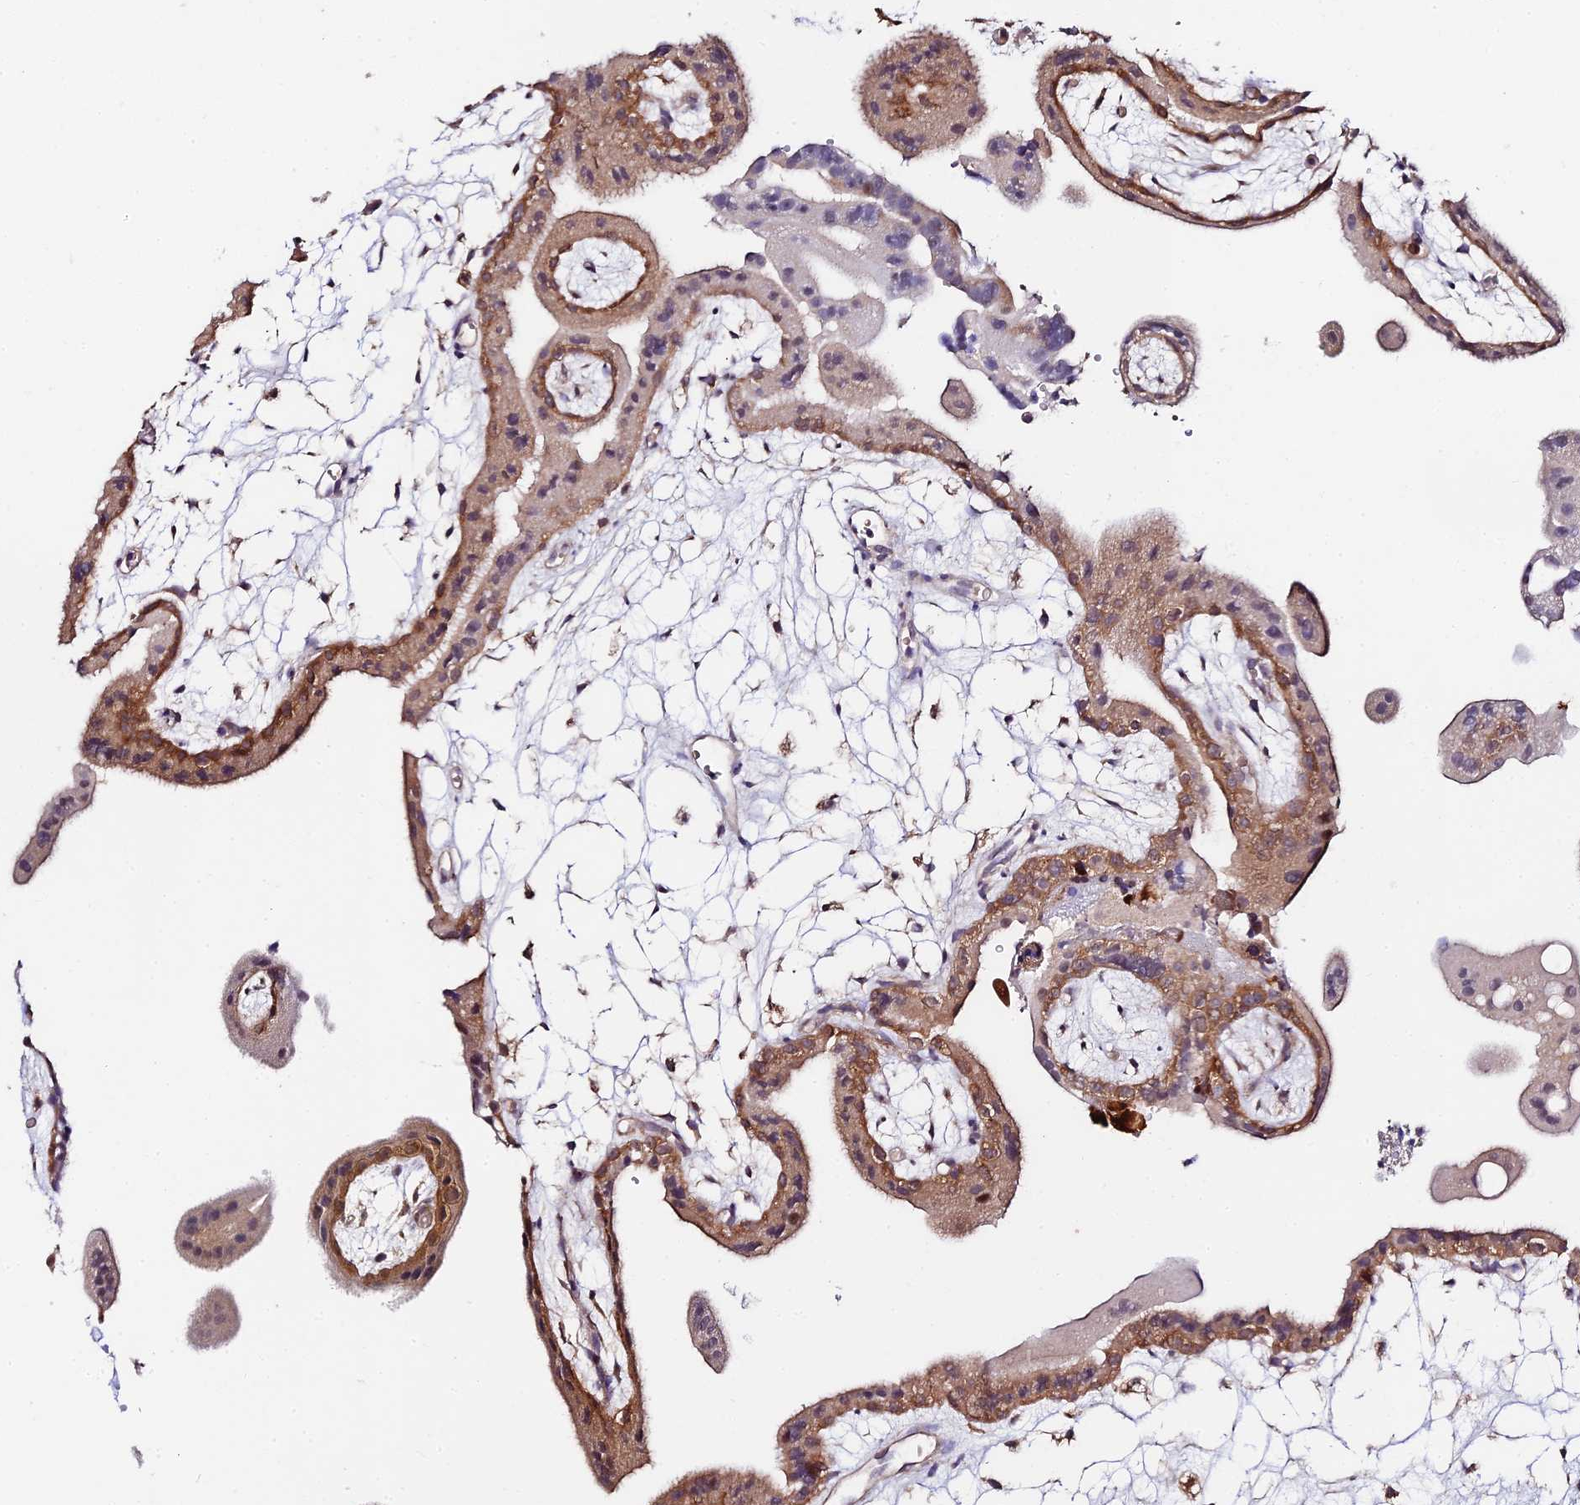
{"staining": {"intensity": "moderate", "quantity": ">75%", "location": "cytoplasmic/membranous,nuclear"}, "tissue": "placenta", "cell_type": "Decidual cells", "image_type": "normal", "snomed": [{"axis": "morphology", "description": "Normal tissue, NOS"}, {"axis": "topography", "description": "Placenta"}], "caption": "The immunohistochemical stain highlights moderate cytoplasmic/membranous,nuclear positivity in decidual cells of normal placenta.", "gene": "C3orf20", "patient": {"sex": "female", "age": 18}}